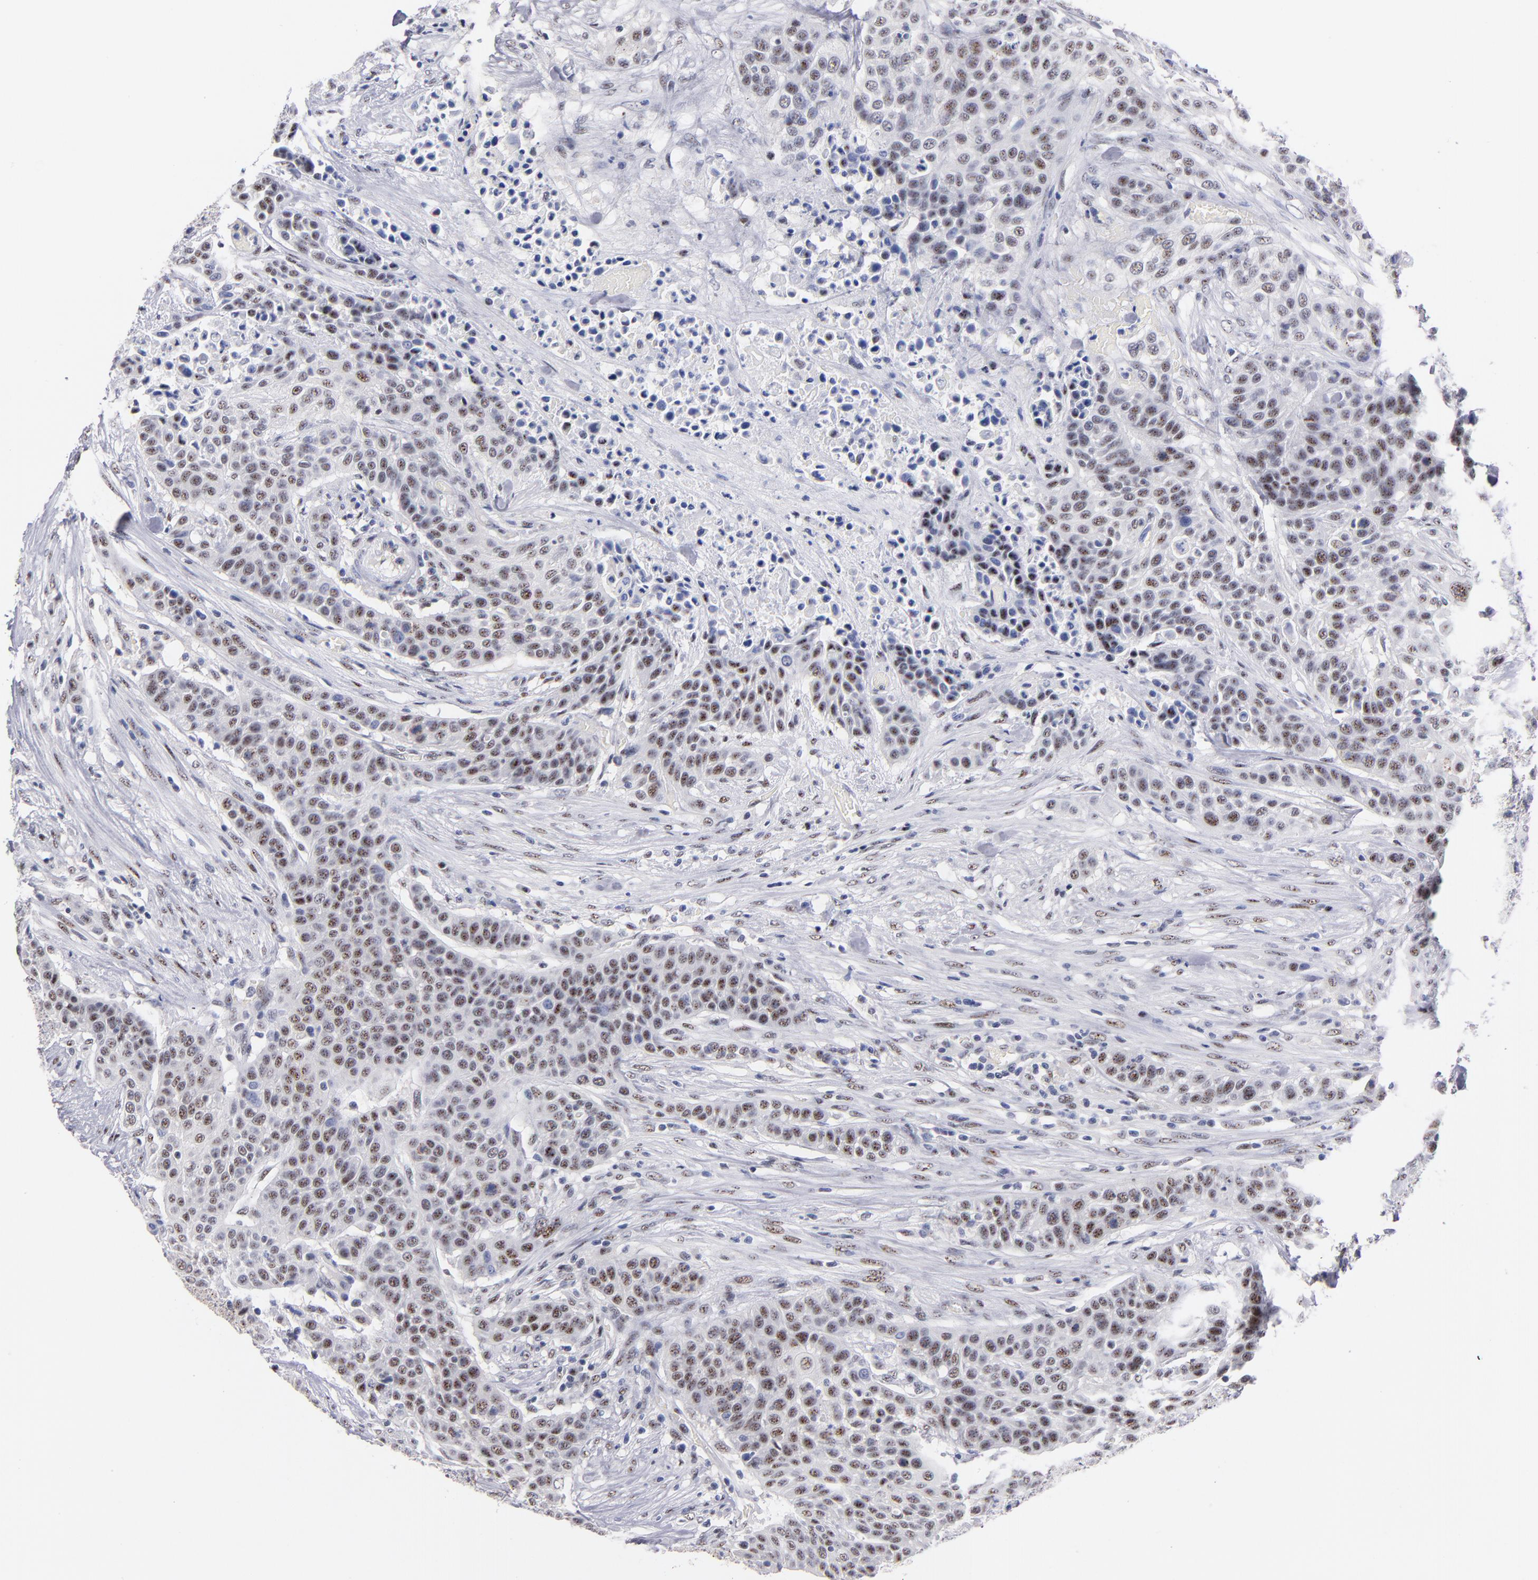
{"staining": {"intensity": "moderate", "quantity": ">75%", "location": "nuclear"}, "tissue": "urothelial cancer", "cell_type": "Tumor cells", "image_type": "cancer", "snomed": [{"axis": "morphology", "description": "Urothelial carcinoma, High grade"}, {"axis": "topography", "description": "Urinary bladder"}], "caption": "Urothelial cancer stained for a protein (brown) displays moderate nuclear positive staining in about >75% of tumor cells.", "gene": "RAF1", "patient": {"sex": "male", "age": 74}}